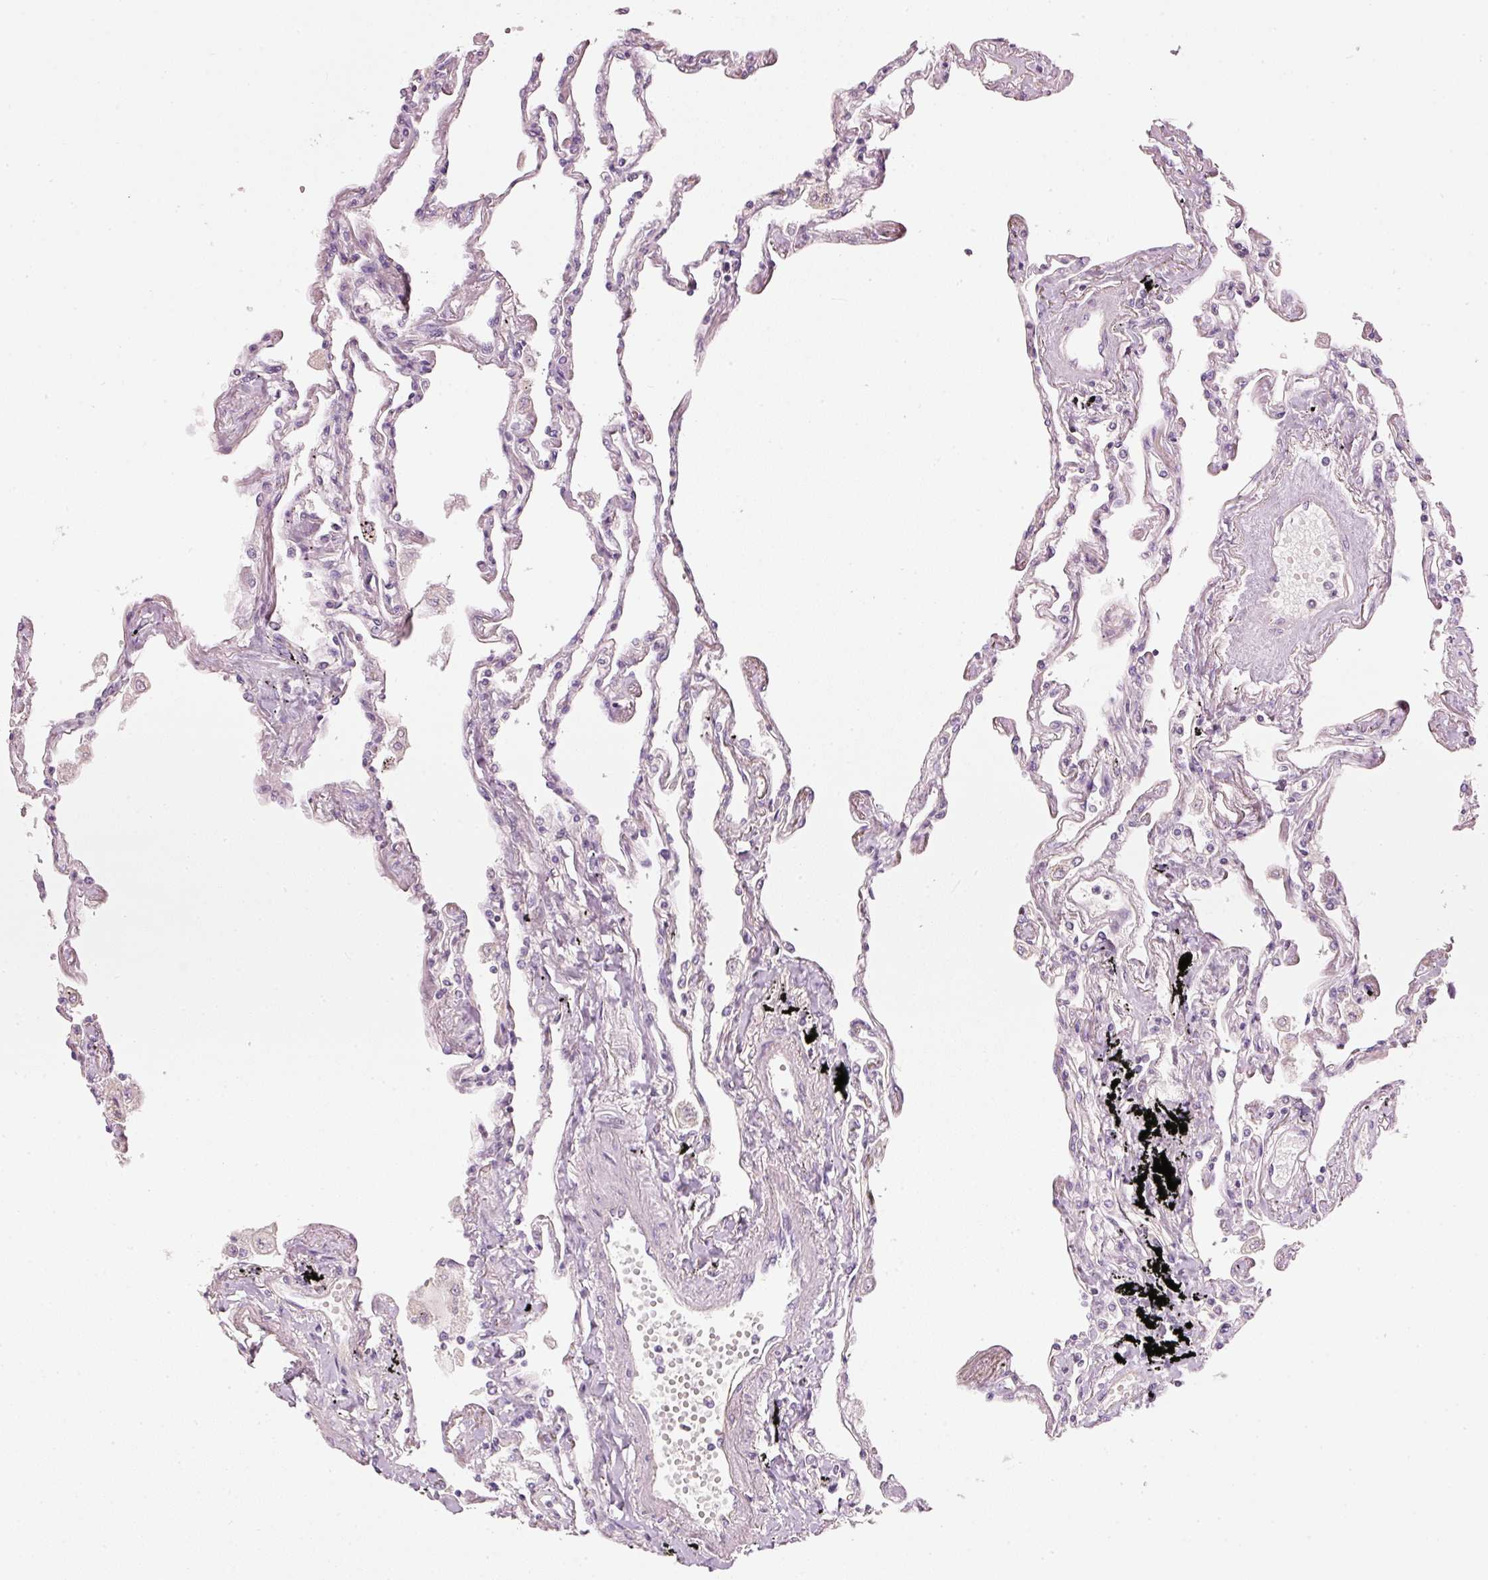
{"staining": {"intensity": "negative", "quantity": "none", "location": "none"}, "tissue": "lung", "cell_type": "Alveolar cells", "image_type": "normal", "snomed": [{"axis": "morphology", "description": "Normal tissue, NOS"}, {"axis": "topography", "description": "Lung"}], "caption": "The immunohistochemistry photomicrograph has no significant positivity in alveolar cells of lung.", "gene": "OSR2", "patient": {"sex": "female", "age": 67}}